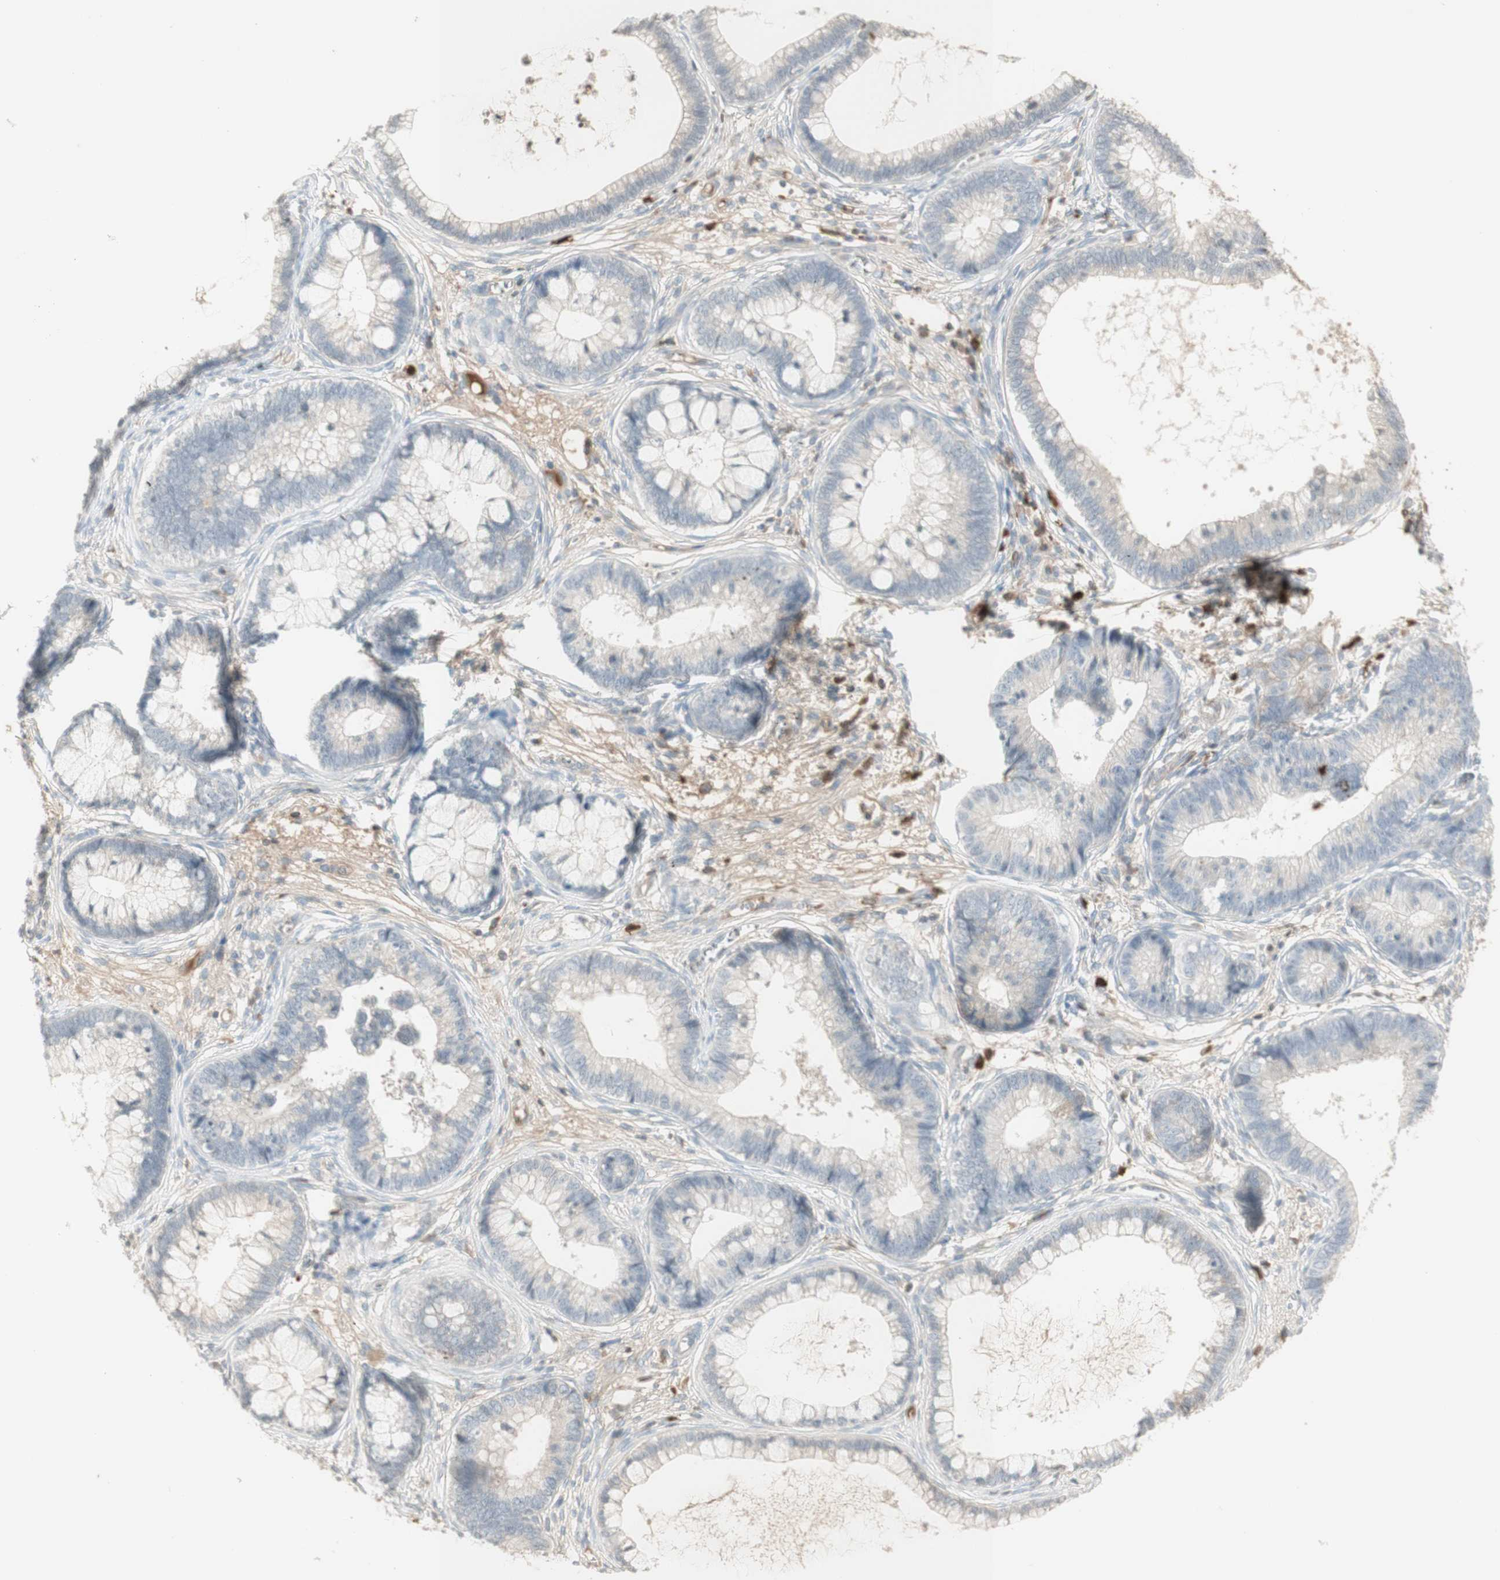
{"staining": {"intensity": "weak", "quantity": "<25%", "location": "cytoplasmic/membranous"}, "tissue": "cervical cancer", "cell_type": "Tumor cells", "image_type": "cancer", "snomed": [{"axis": "morphology", "description": "Adenocarcinoma, NOS"}, {"axis": "topography", "description": "Cervix"}], "caption": "IHC micrograph of human cervical cancer (adenocarcinoma) stained for a protein (brown), which demonstrates no staining in tumor cells.", "gene": "NID1", "patient": {"sex": "female", "age": 44}}